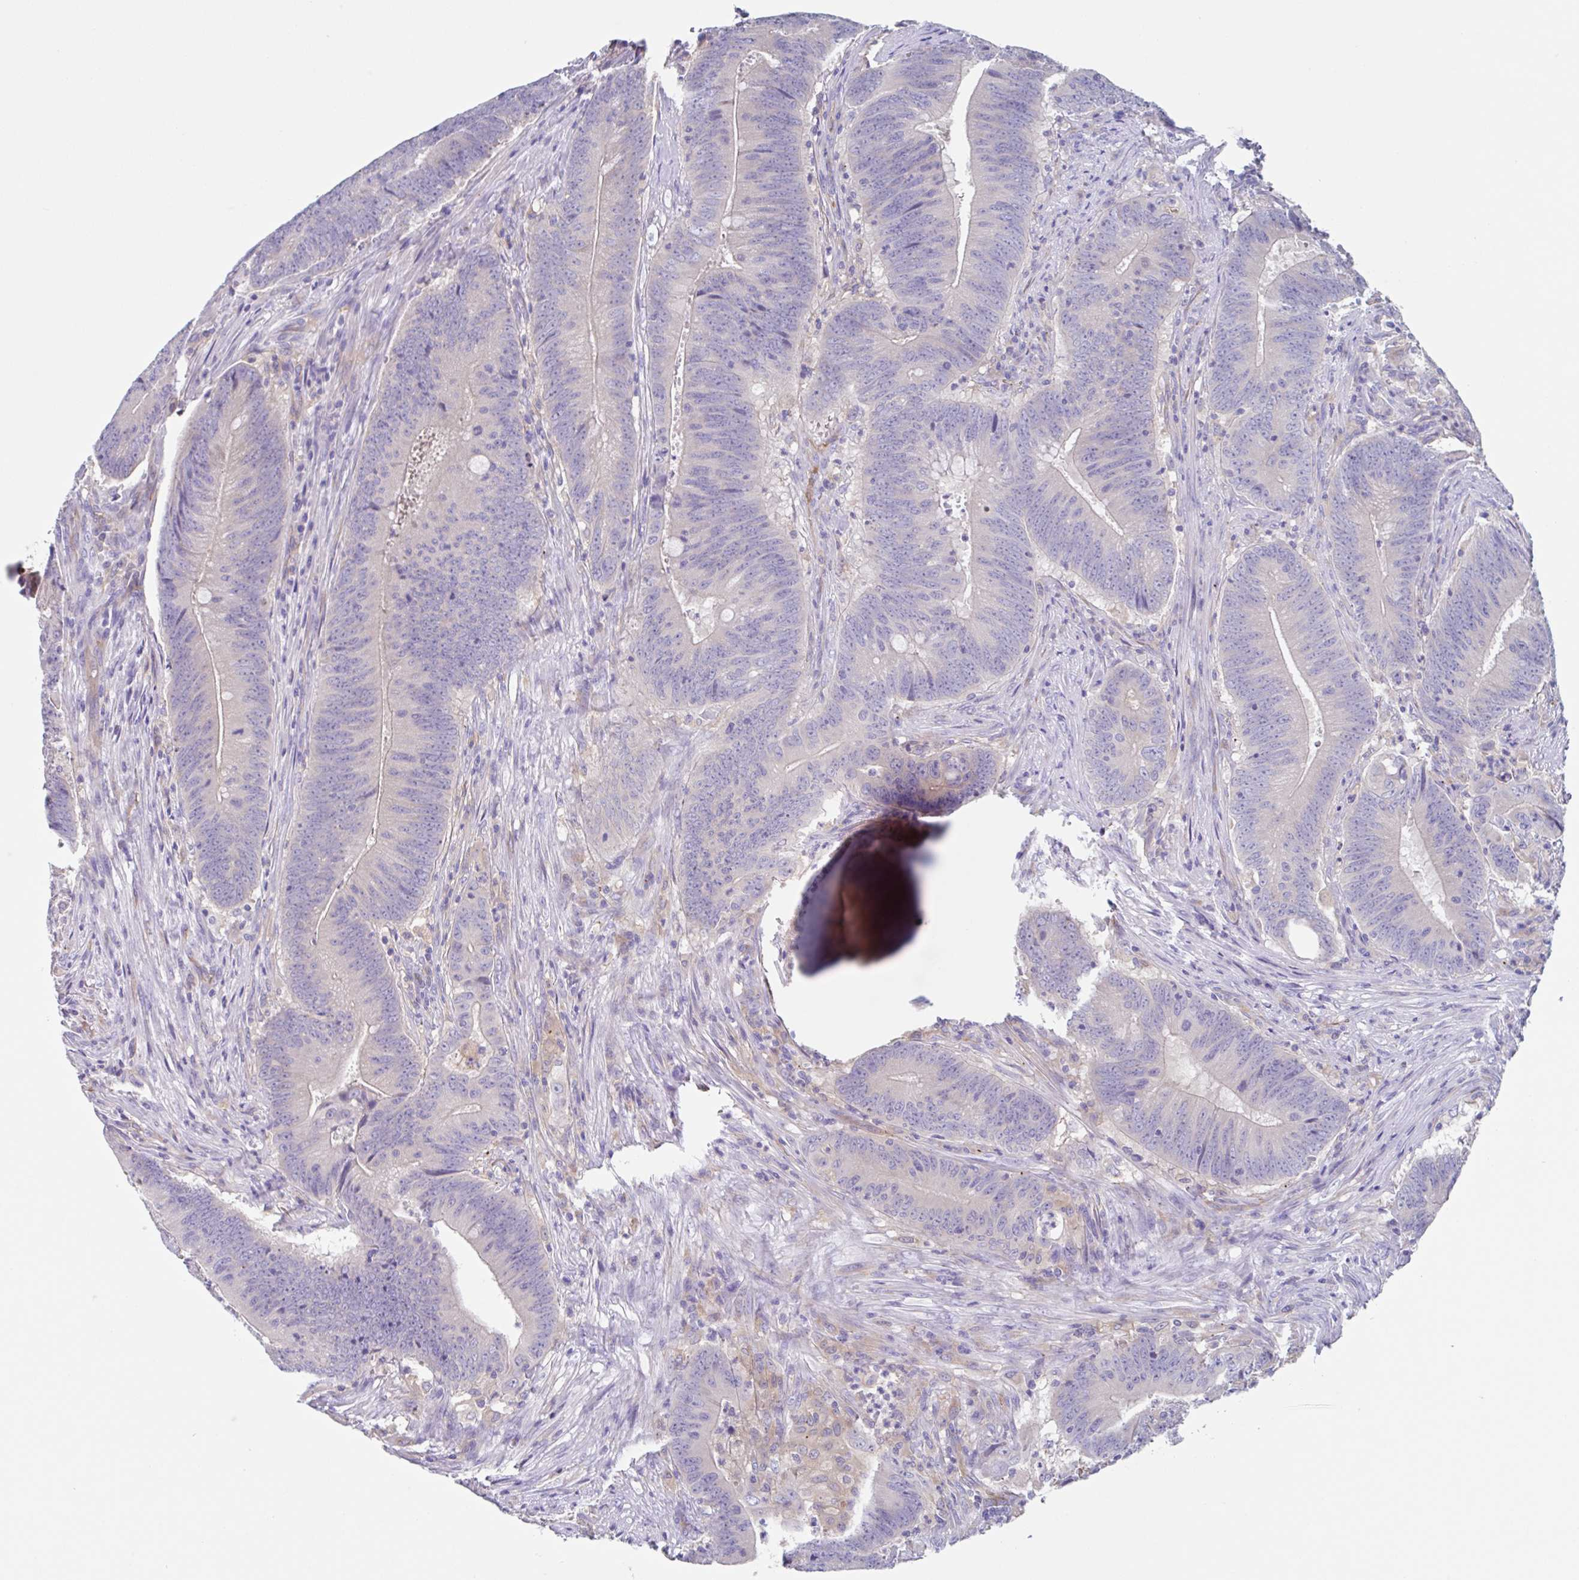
{"staining": {"intensity": "negative", "quantity": "none", "location": "none"}, "tissue": "colorectal cancer", "cell_type": "Tumor cells", "image_type": "cancer", "snomed": [{"axis": "morphology", "description": "Adenocarcinoma, NOS"}, {"axis": "topography", "description": "Colon"}], "caption": "The micrograph displays no significant positivity in tumor cells of colorectal adenocarcinoma.", "gene": "EHD4", "patient": {"sex": "female", "age": 87}}